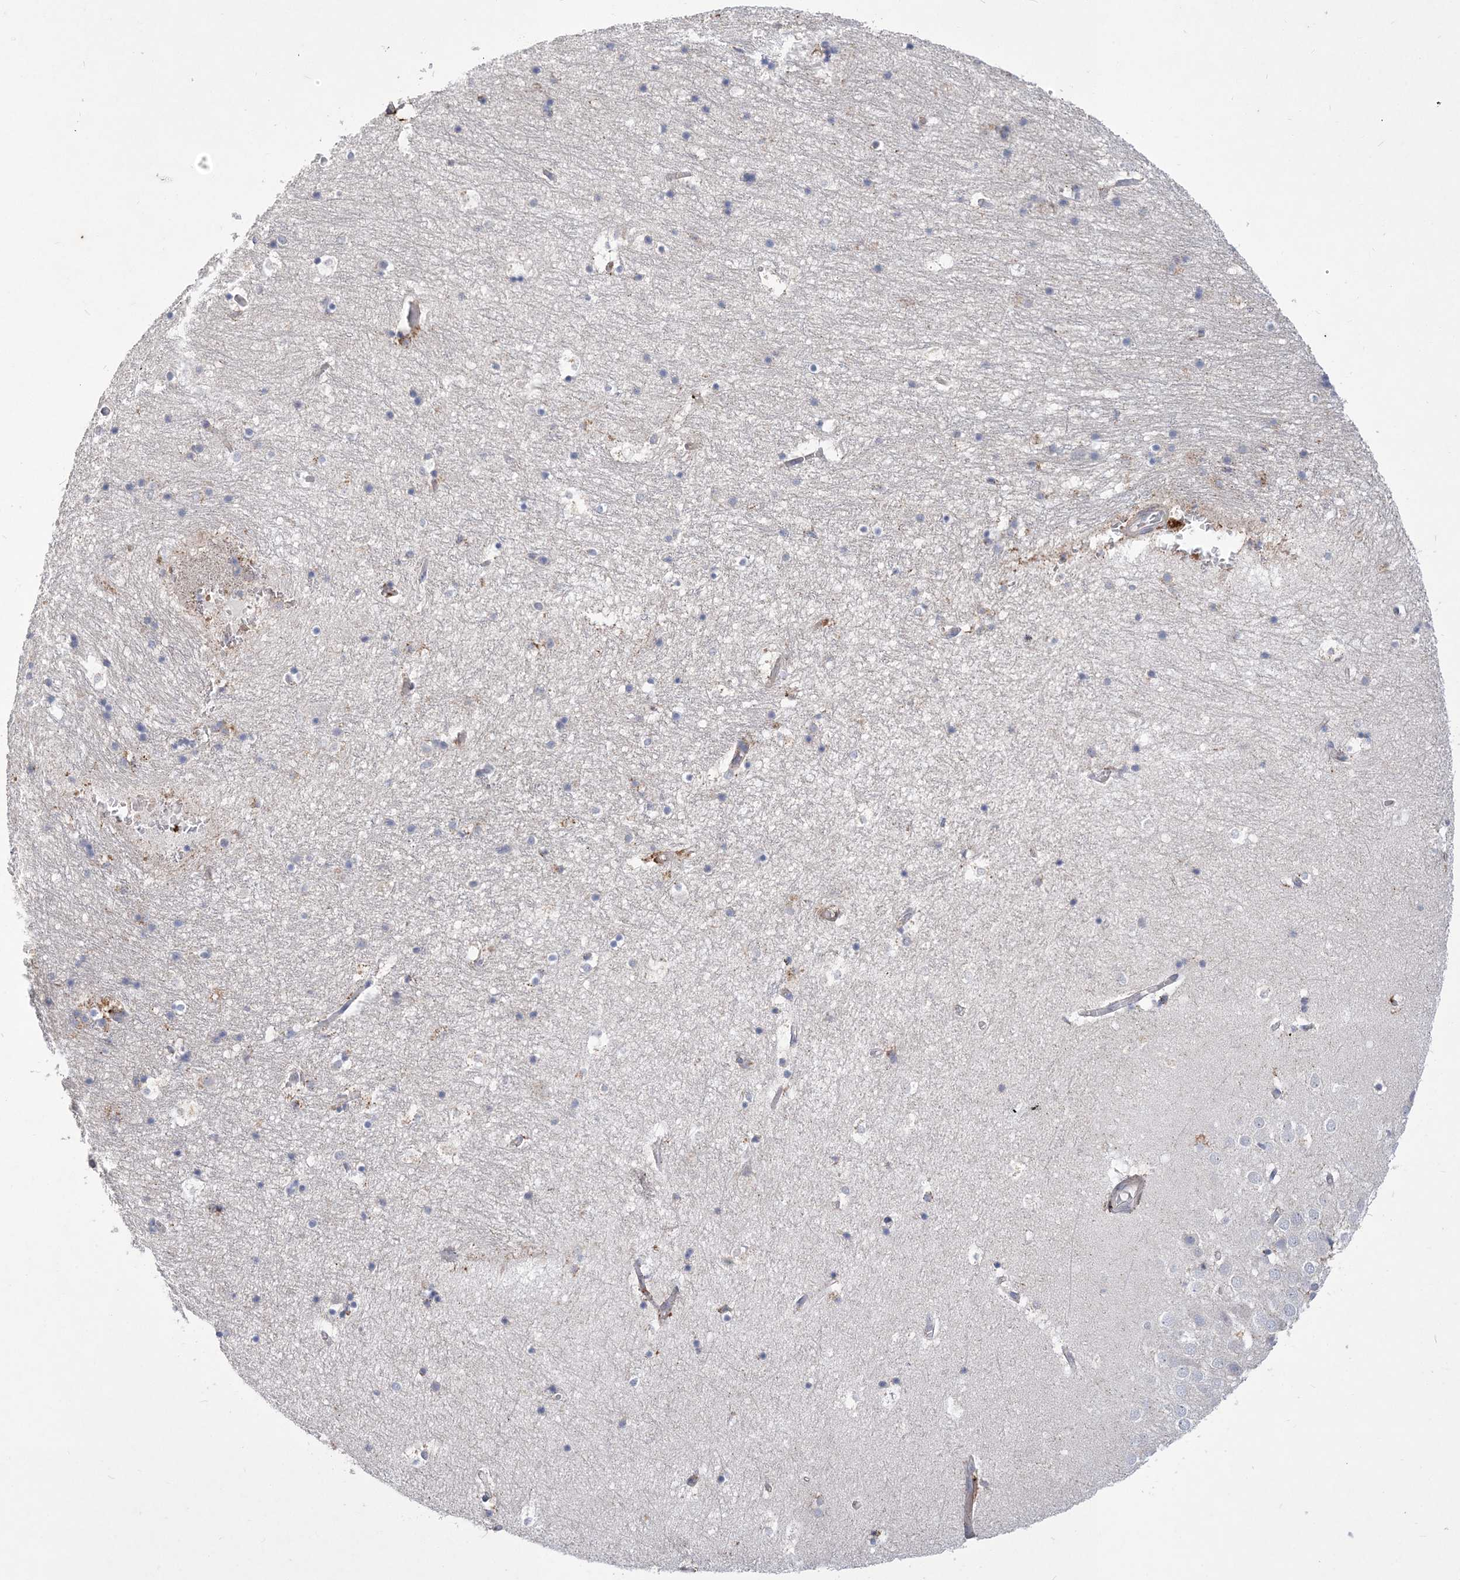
{"staining": {"intensity": "negative", "quantity": "none", "location": "none"}, "tissue": "hippocampus", "cell_type": "Glial cells", "image_type": "normal", "snomed": [{"axis": "morphology", "description": "Normal tissue, NOS"}, {"axis": "topography", "description": "Hippocampus"}], "caption": "Glial cells show no significant expression in normal hippocampus. (DAB immunohistochemistry, high magnification).", "gene": "TSPEAR", "patient": {"sex": "female", "age": 52}}